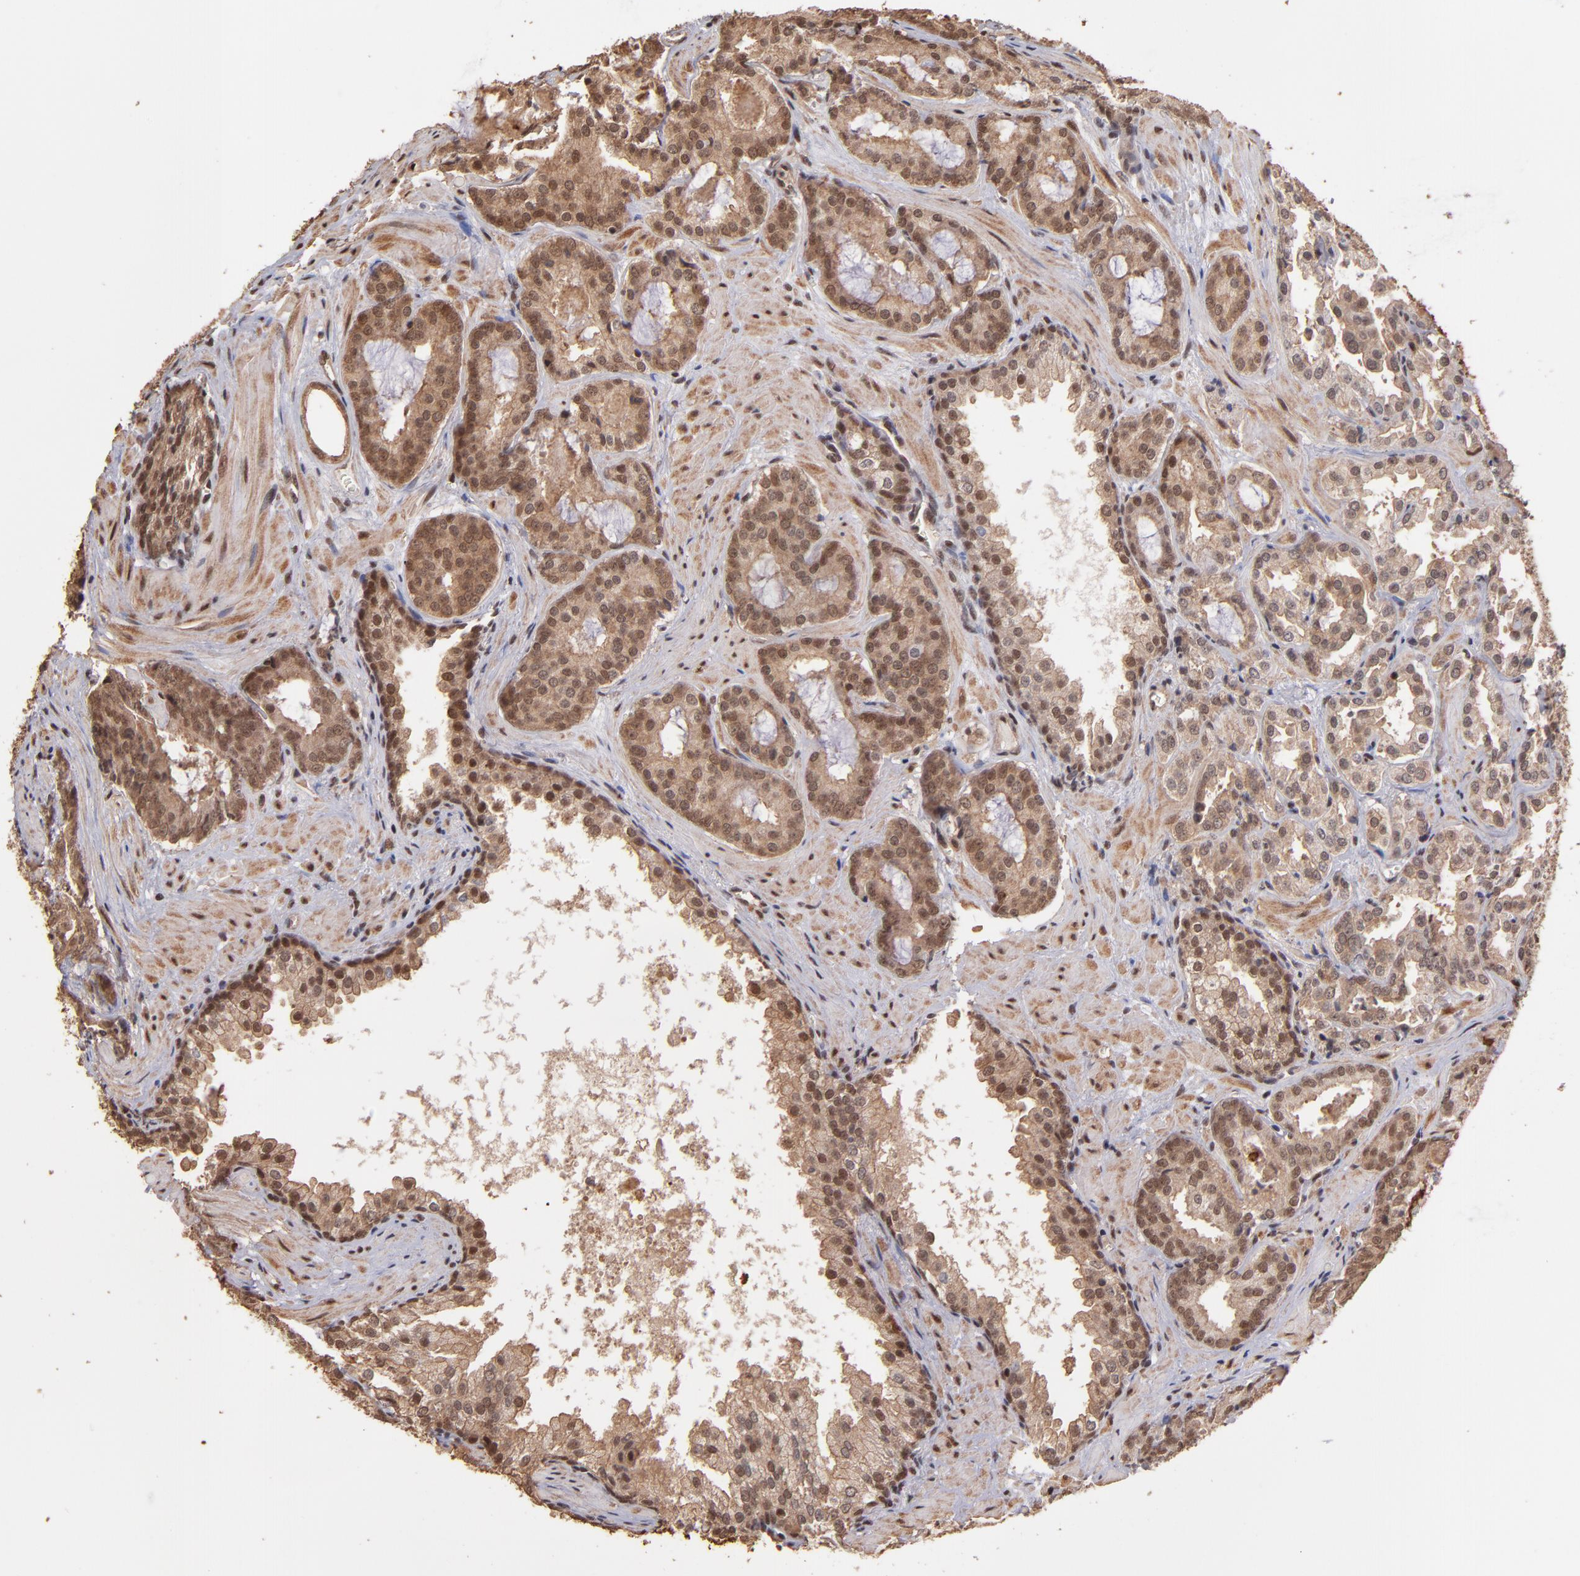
{"staining": {"intensity": "weak", "quantity": ">75%", "location": "cytoplasmic/membranous,nuclear"}, "tissue": "prostate cancer", "cell_type": "Tumor cells", "image_type": "cancer", "snomed": [{"axis": "morphology", "description": "Adenocarcinoma, Medium grade"}, {"axis": "topography", "description": "Prostate"}], "caption": "Weak cytoplasmic/membranous and nuclear positivity for a protein is present in about >75% of tumor cells of prostate cancer (adenocarcinoma (medium-grade)) using immunohistochemistry (IHC).", "gene": "TERF2", "patient": {"sex": "male", "age": 64}}